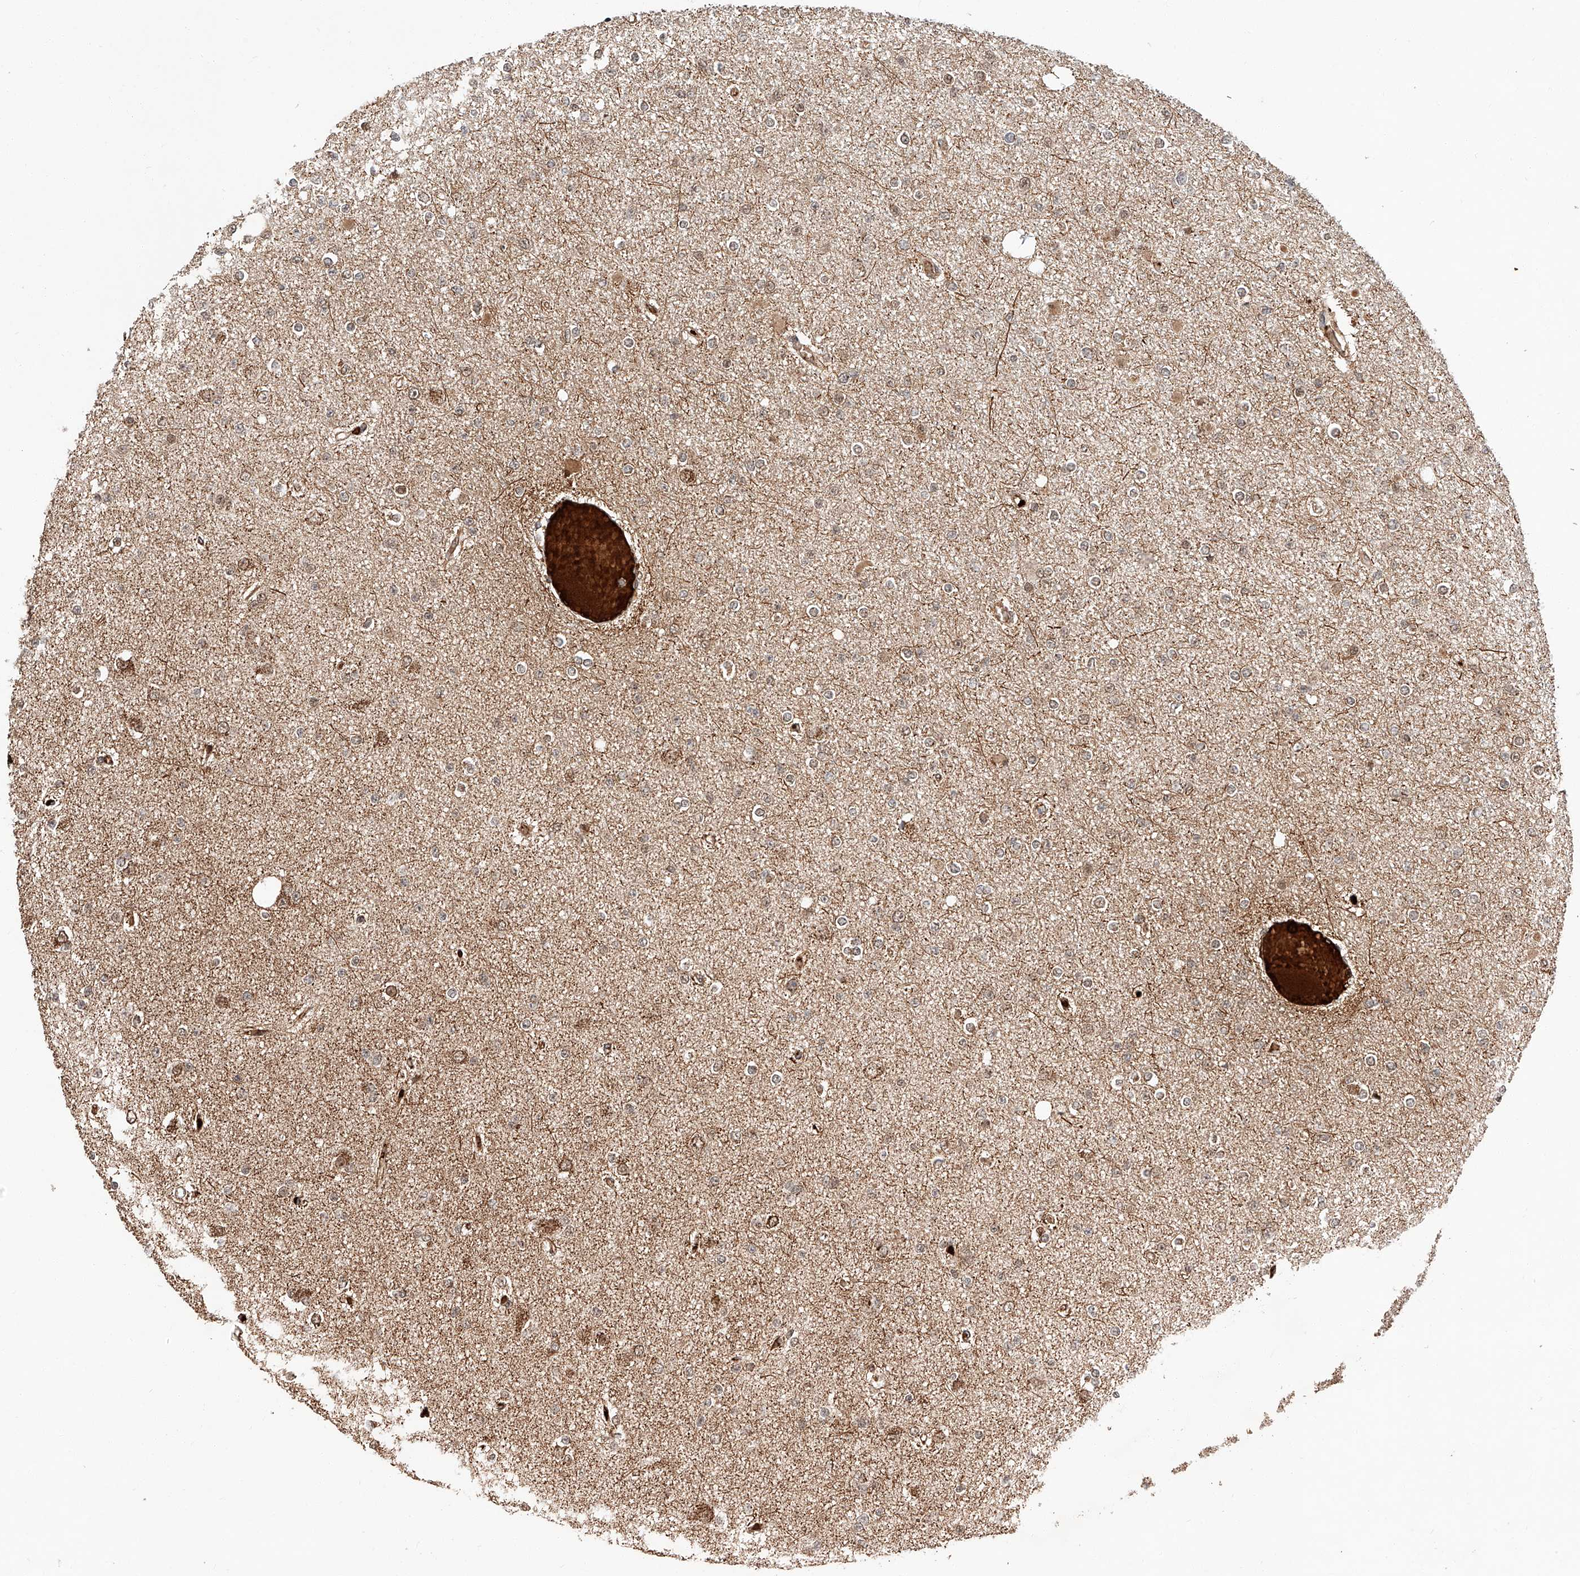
{"staining": {"intensity": "weak", "quantity": ">75%", "location": "cytoplasmic/membranous,nuclear"}, "tissue": "glioma", "cell_type": "Tumor cells", "image_type": "cancer", "snomed": [{"axis": "morphology", "description": "Glioma, malignant, Low grade"}, {"axis": "topography", "description": "Brain"}], "caption": "This image shows immunohistochemistry (IHC) staining of human low-grade glioma (malignant), with low weak cytoplasmic/membranous and nuclear staining in approximately >75% of tumor cells.", "gene": "THTPA", "patient": {"sex": "female", "age": 22}}